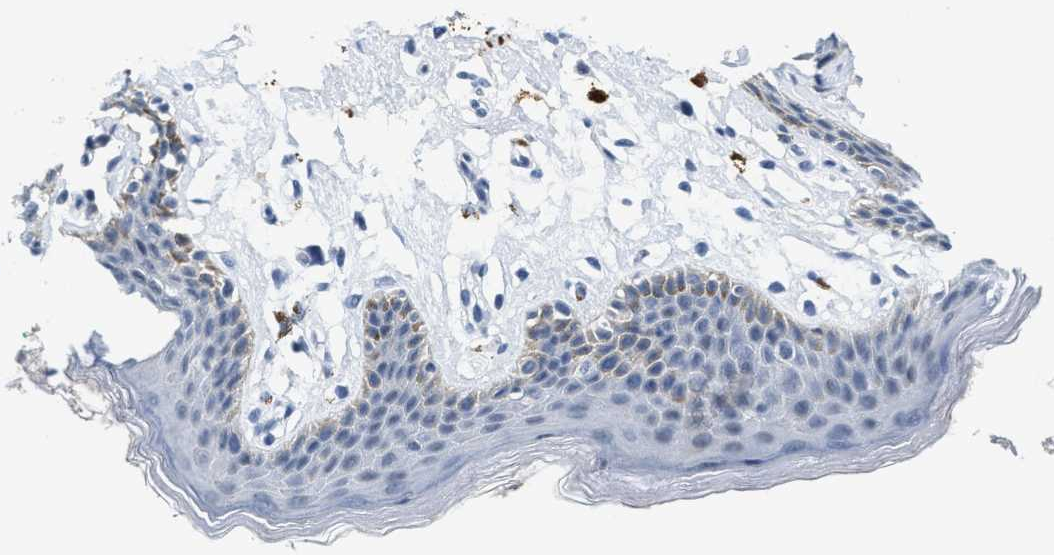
{"staining": {"intensity": "negative", "quantity": "none", "location": "none"}, "tissue": "skin", "cell_type": "Epidermal cells", "image_type": "normal", "snomed": [{"axis": "morphology", "description": "Normal tissue, NOS"}, {"axis": "topography", "description": "Vulva"}], "caption": "This histopathology image is of benign skin stained with immunohistochemistry to label a protein in brown with the nuclei are counter-stained blue. There is no expression in epidermal cells.", "gene": "SETD1B", "patient": {"sex": "female", "age": 66}}